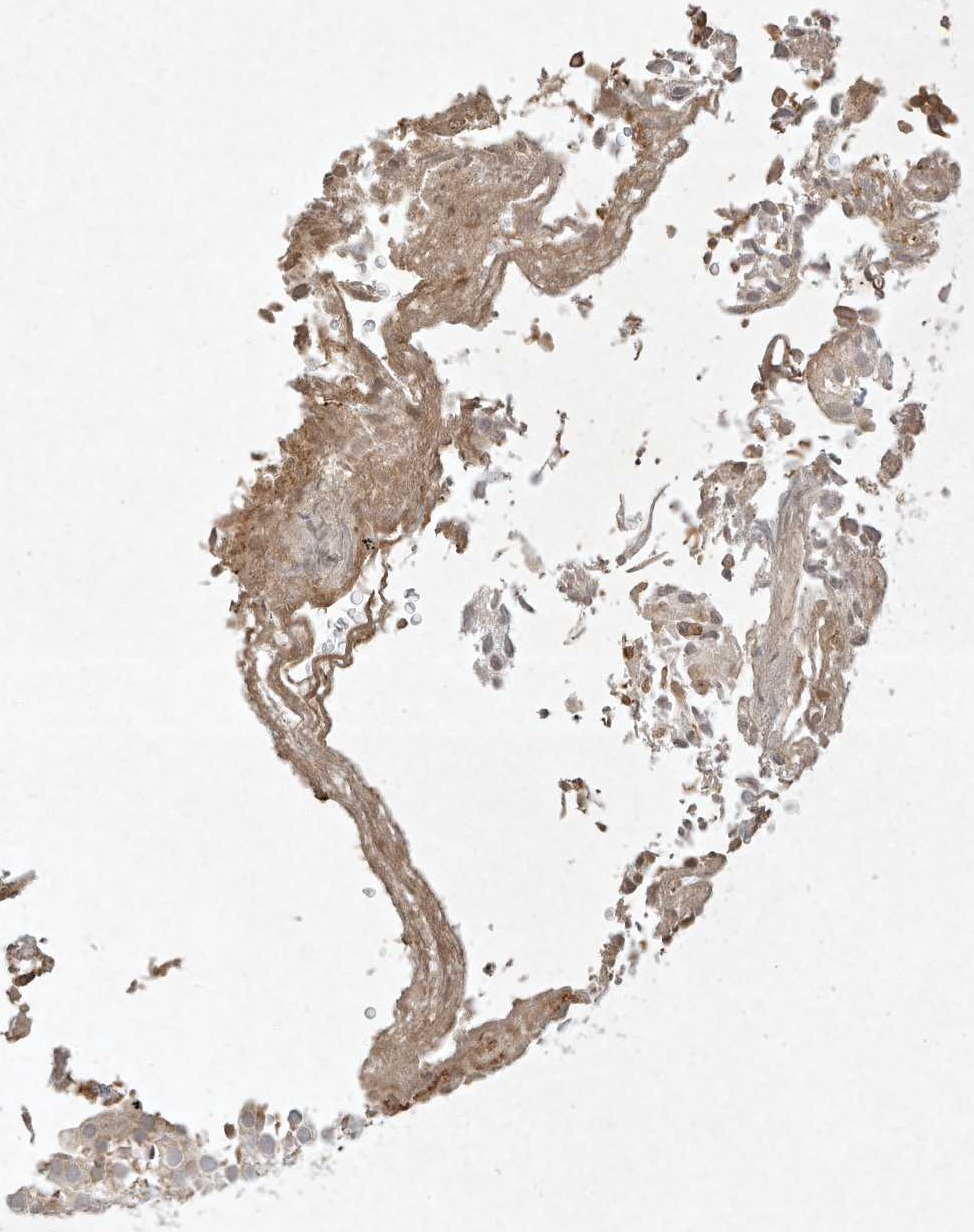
{"staining": {"intensity": "weak", "quantity": ">75%", "location": "cytoplasmic/membranous"}, "tissue": "urothelial cancer", "cell_type": "Tumor cells", "image_type": "cancer", "snomed": [{"axis": "morphology", "description": "Urothelial carcinoma, Low grade"}, {"axis": "topography", "description": "Urinary bladder"}], "caption": "Brown immunohistochemical staining in urothelial carcinoma (low-grade) reveals weak cytoplasmic/membranous expression in about >75% of tumor cells.", "gene": "BTRC", "patient": {"sex": "male", "age": 78}}